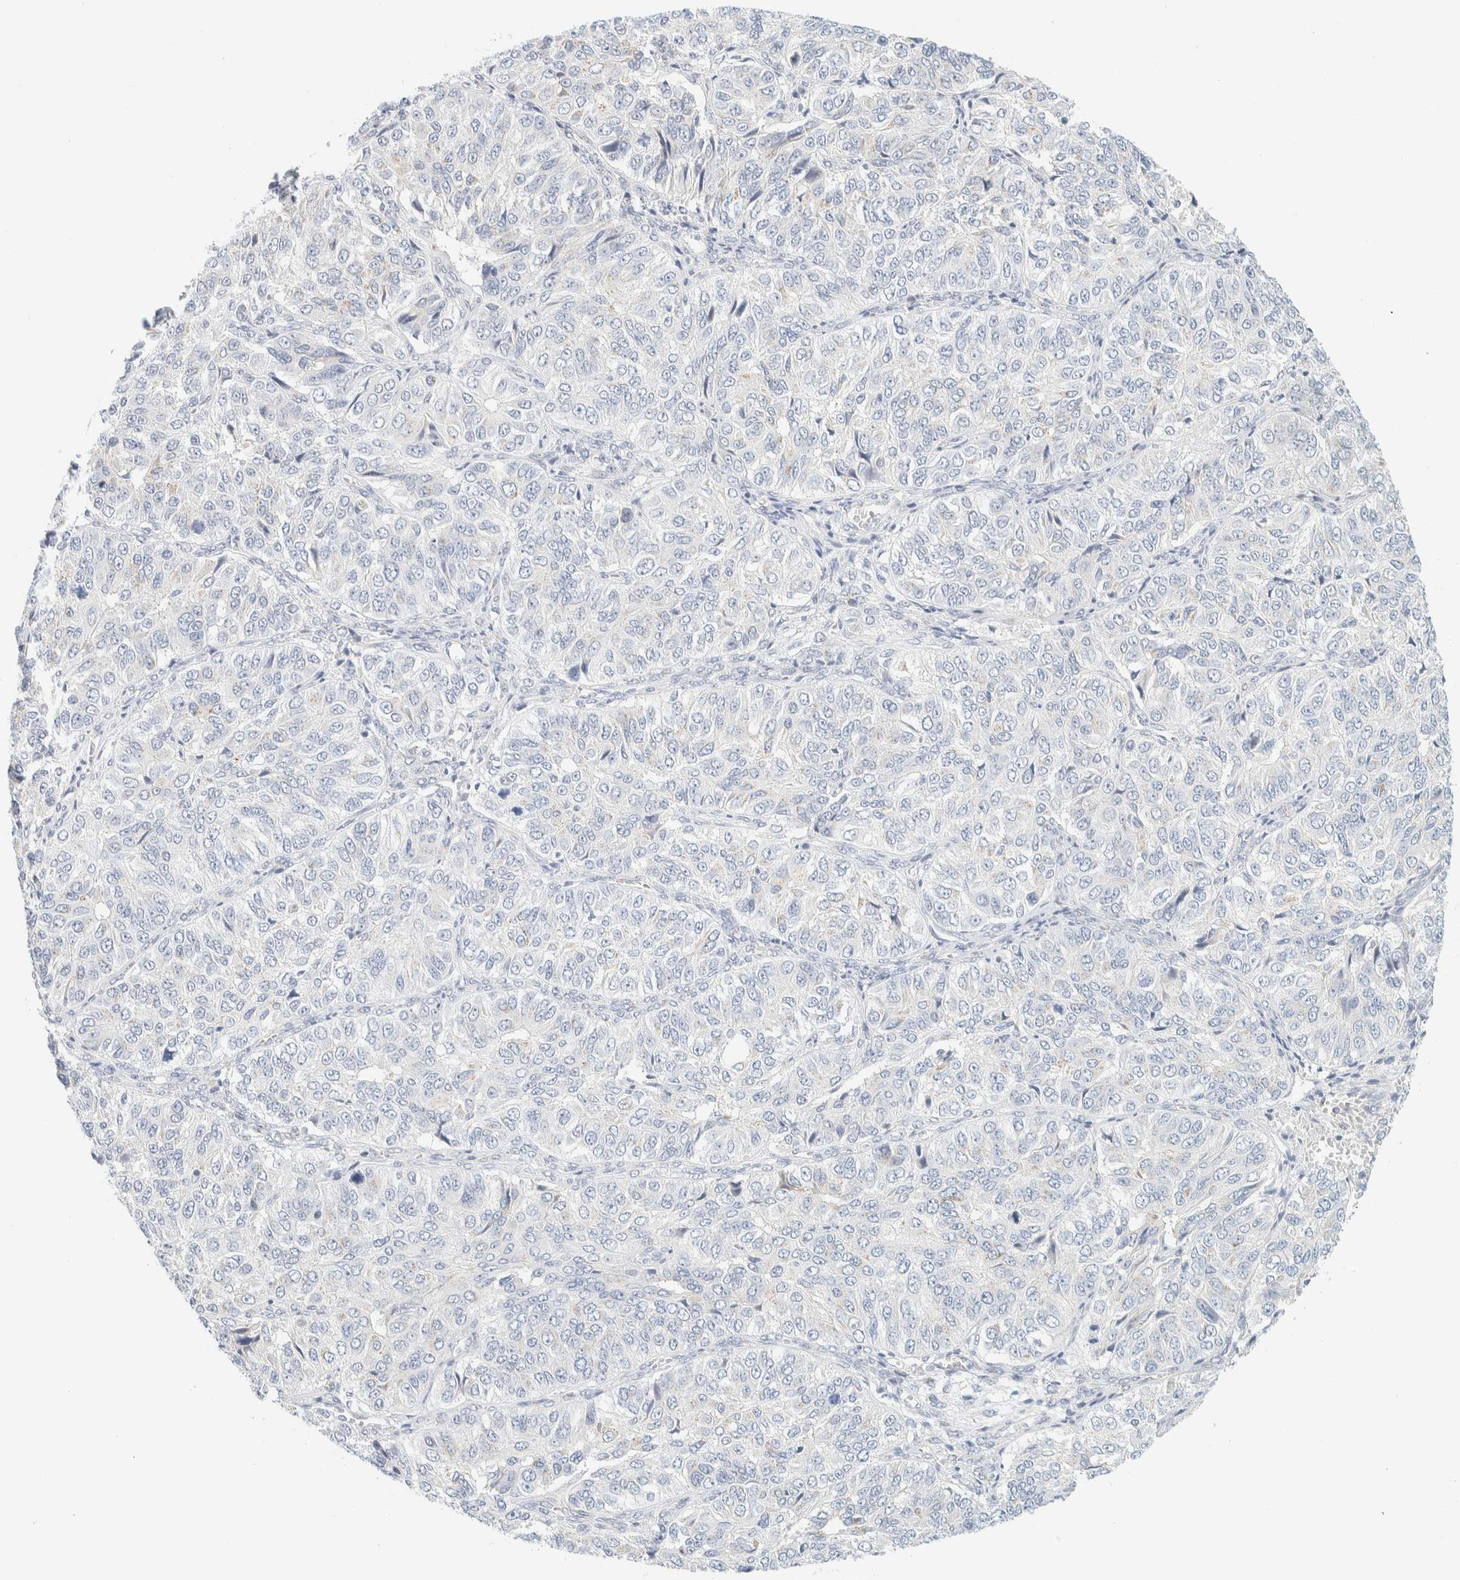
{"staining": {"intensity": "negative", "quantity": "none", "location": "none"}, "tissue": "ovarian cancer", "cell_type": "Tumor cells", "image_type": "cancer", "snomed": [{"axis": "morphology", "description": "Carcinoma, endometroid"}, {"axis": "topography", "description": "Ovary"}], "caption": "Immunohistochemistry (IHC) micrograph of human endometroid carcinoma (ovarian) stained for a protein (brown), which reveals no staining in tumor cells. (DAB IHC with hematoxylin counter stain).", "gene": "SPNS3", "patient": {"sex": "female", "age": 51}}